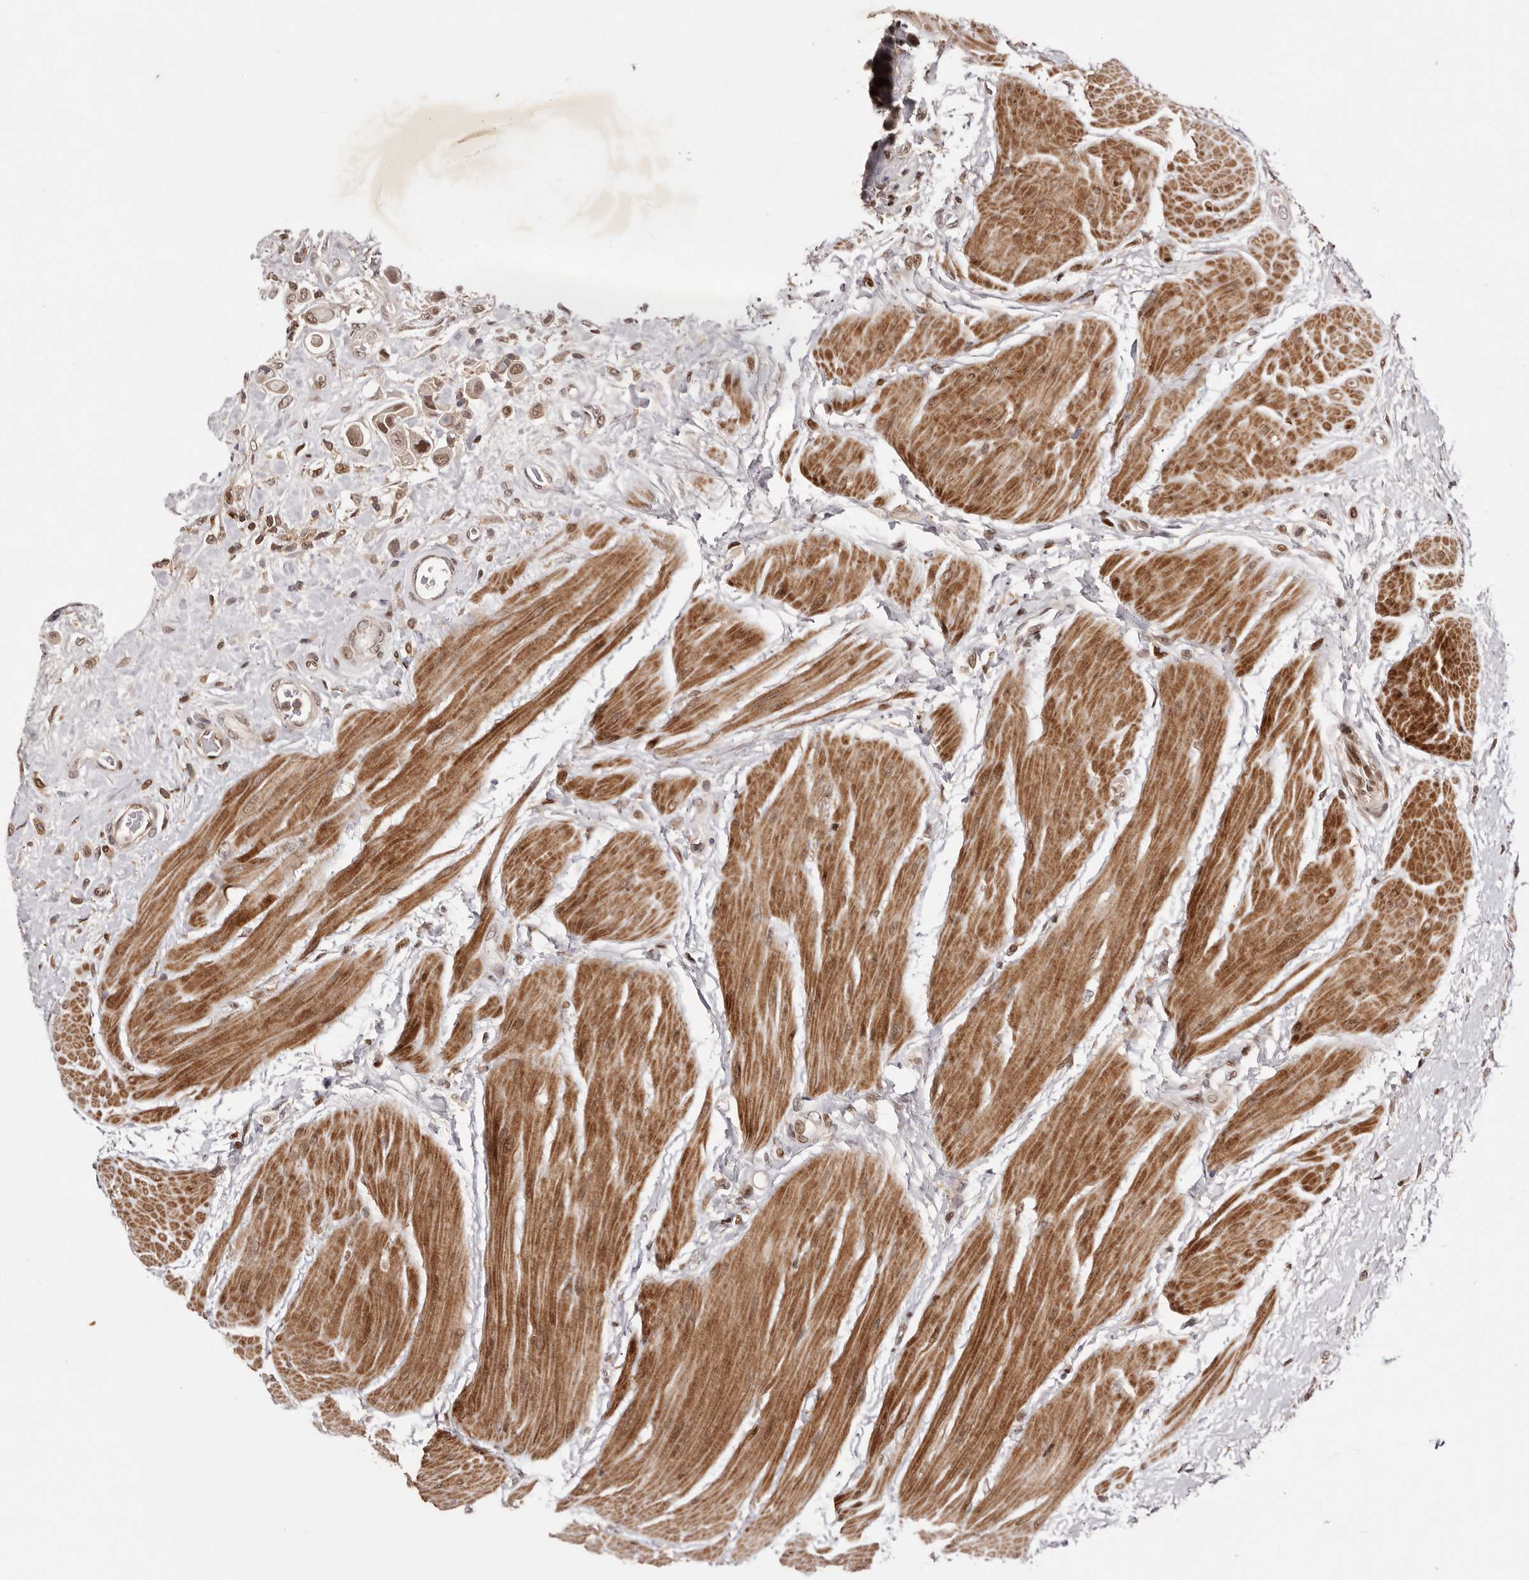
{"staining": {"intensity": "moderate", "quantity": ">75%", "location": "nuclear"}, "tissue": "urothelial cancer", "cell_type": "Tumor cells", "image_type": "cancer", "snomed": [{"axis": "morphology", "description": "Urothelial carcinoma, High grade"}, {"axis": "topography", "description": "Urinary bladder"}], "caption": "High-grade urothelial carcinoma stained with a protein marker shows moderate staining in tumor cells.", "gene": "FBXO5", "patient": {"sex": "male", "age": 50}}